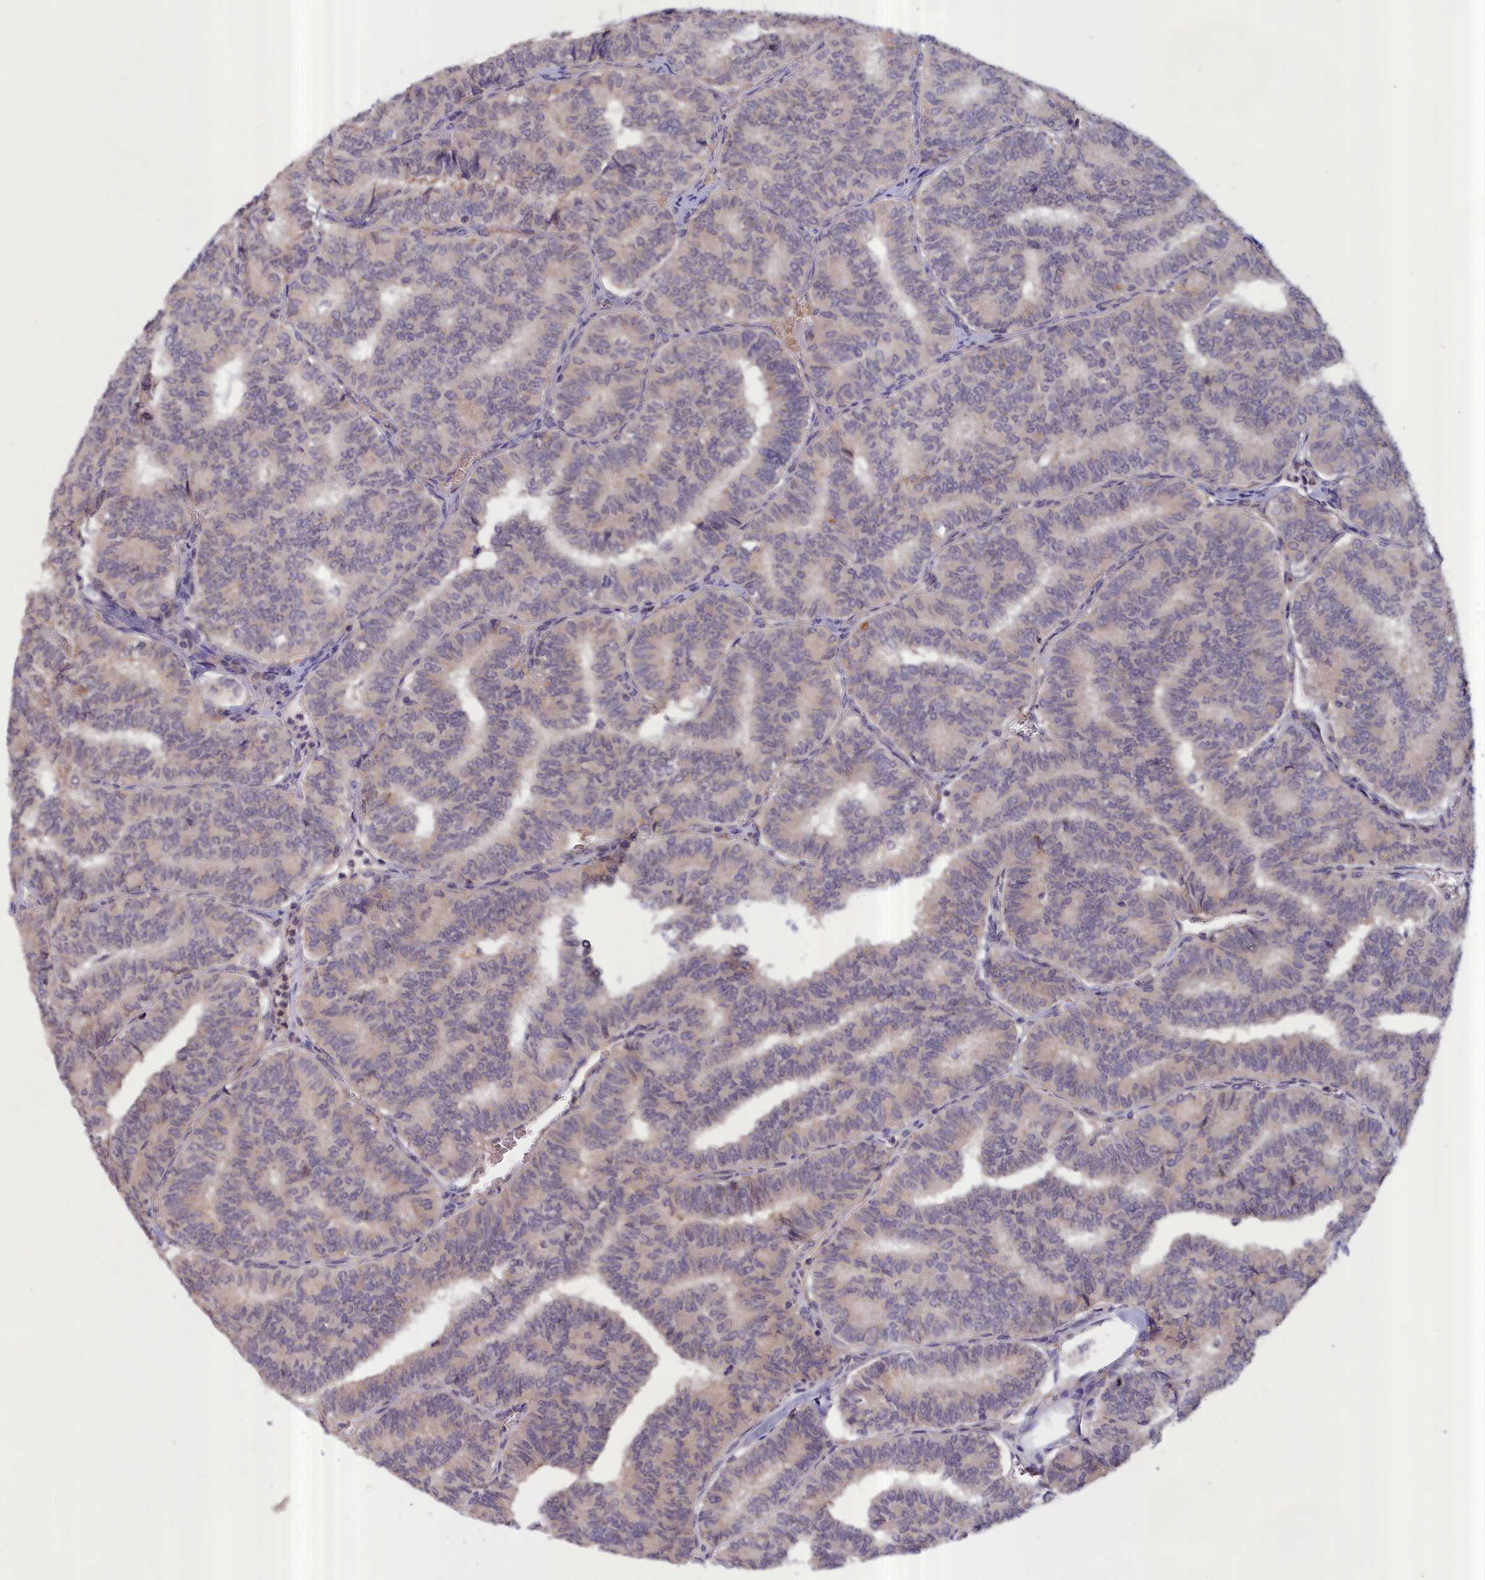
{"staining": {"intensity": "negative", "quantity": "none", "location": "none"}, "tissue": "thyroid cancer", "cell_type": "Tumor cells", "image_type": "cancer", "snomed": [{"axis": "morphology", "description": "Papillary adenocarcinoma, NOS"}, {"axis": "topography", "description": "Thyroid gland"}], "caption": "The photomicrograph displays no staining of tumor cells in papillary adenocarcinoma (thyroid).", "gene": "IGFALS", "patient": {"sex": "female", "age": 35}}